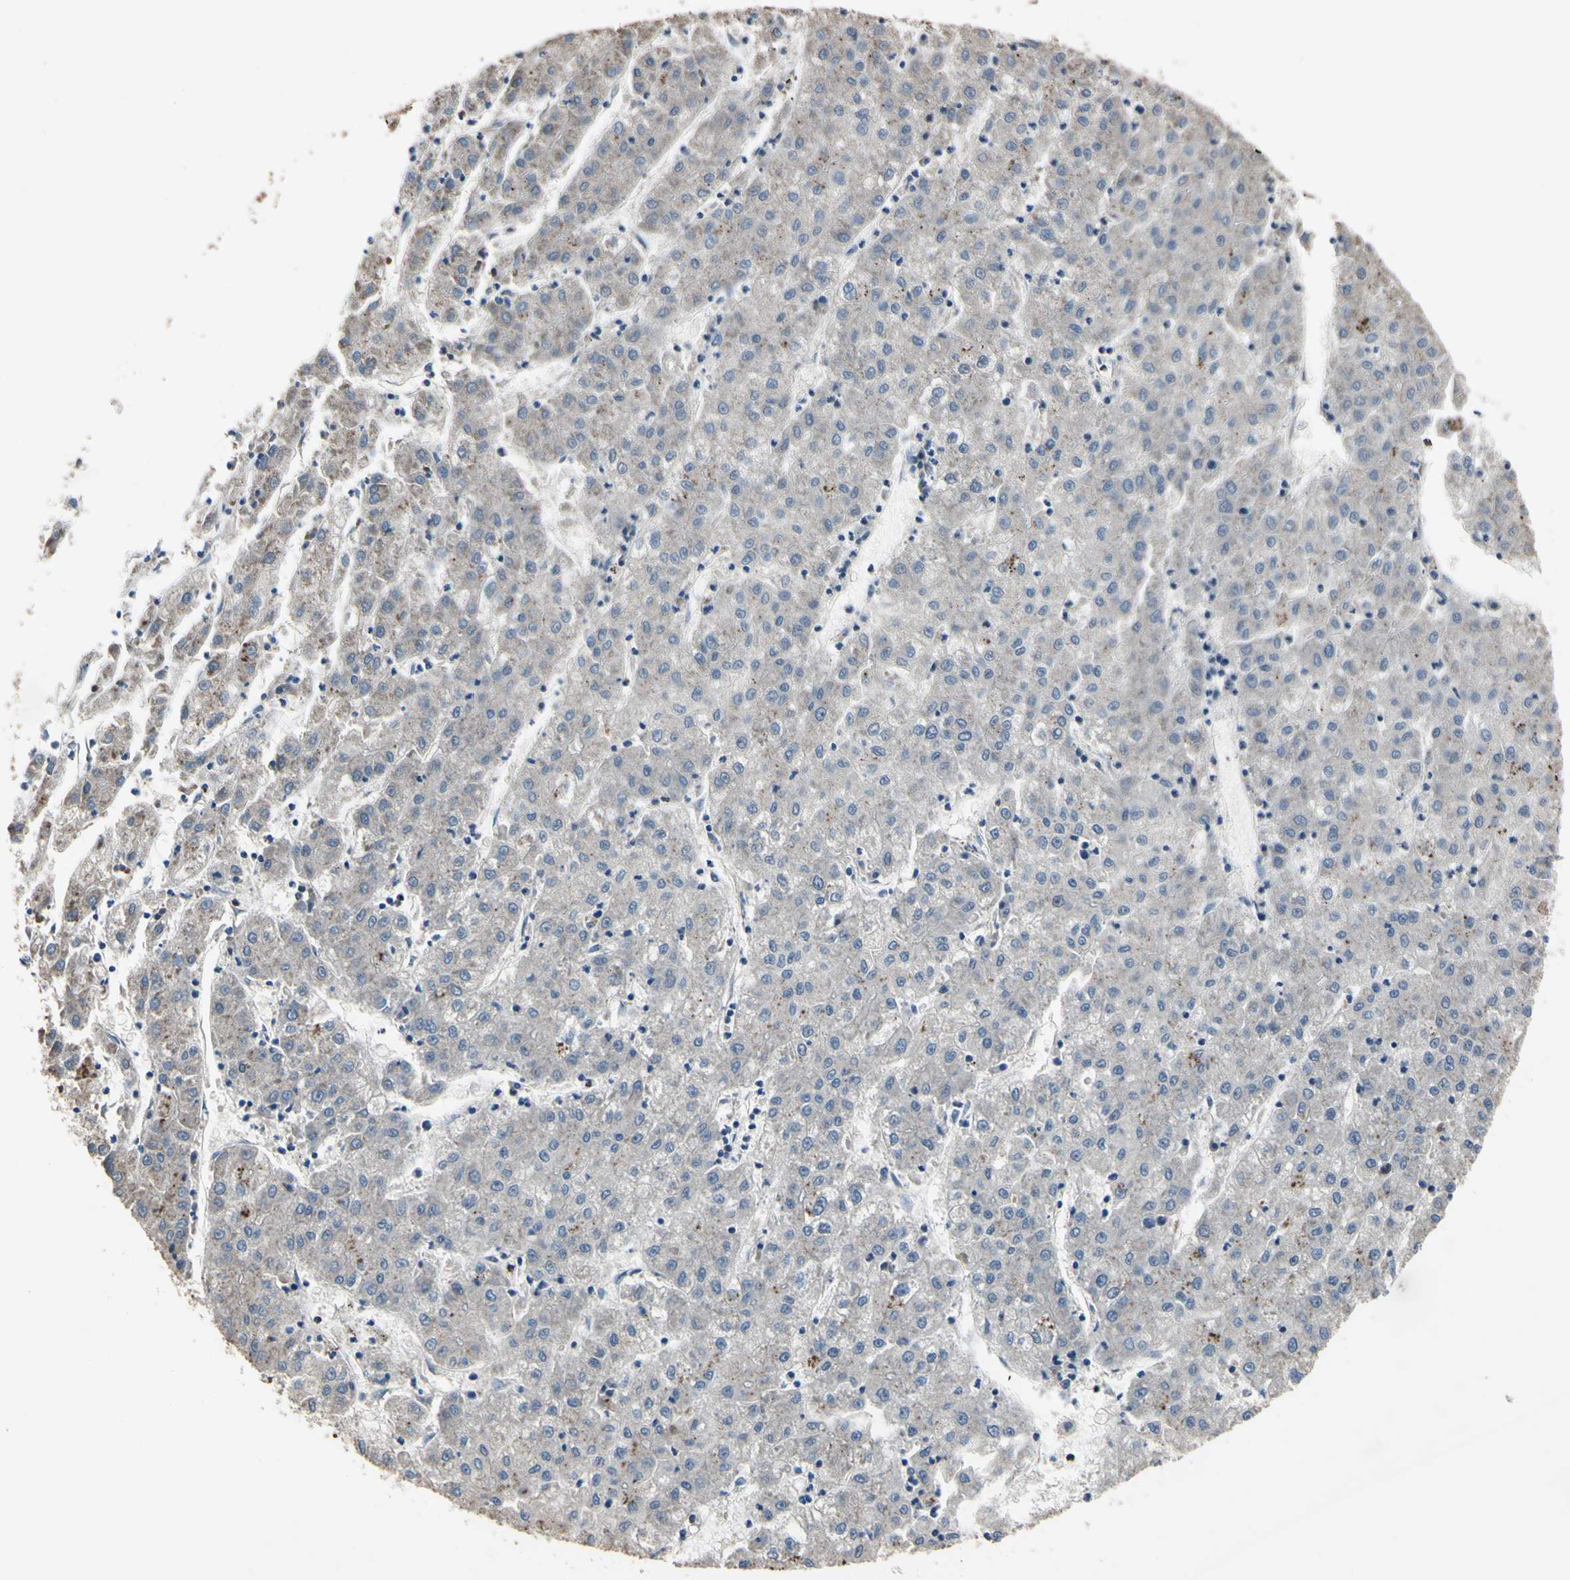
{"staining": {"intensity": "negative", "quantity": "none", "location": "none"}, "tissue": "liver cancer", "cell_type": "Tumor cells", "image_type": "cancer", "snomed": [{"axis": "morphology", "description": "Carcinoma, Hepatocellular, NOS"}, {"axis": "topography", "description": "Liver"}], "caption": "Liver hepatocellular carcinoma was stained to show a protein in brown. There is no significant expression in tumor cells. (DAB (3,3'-diaminobenzidine) immunohistochemistry visualized using brightfield microscopy, high magnification).", "gene": "ZNF174", "patient": {"sex": "male", "age": 72}}